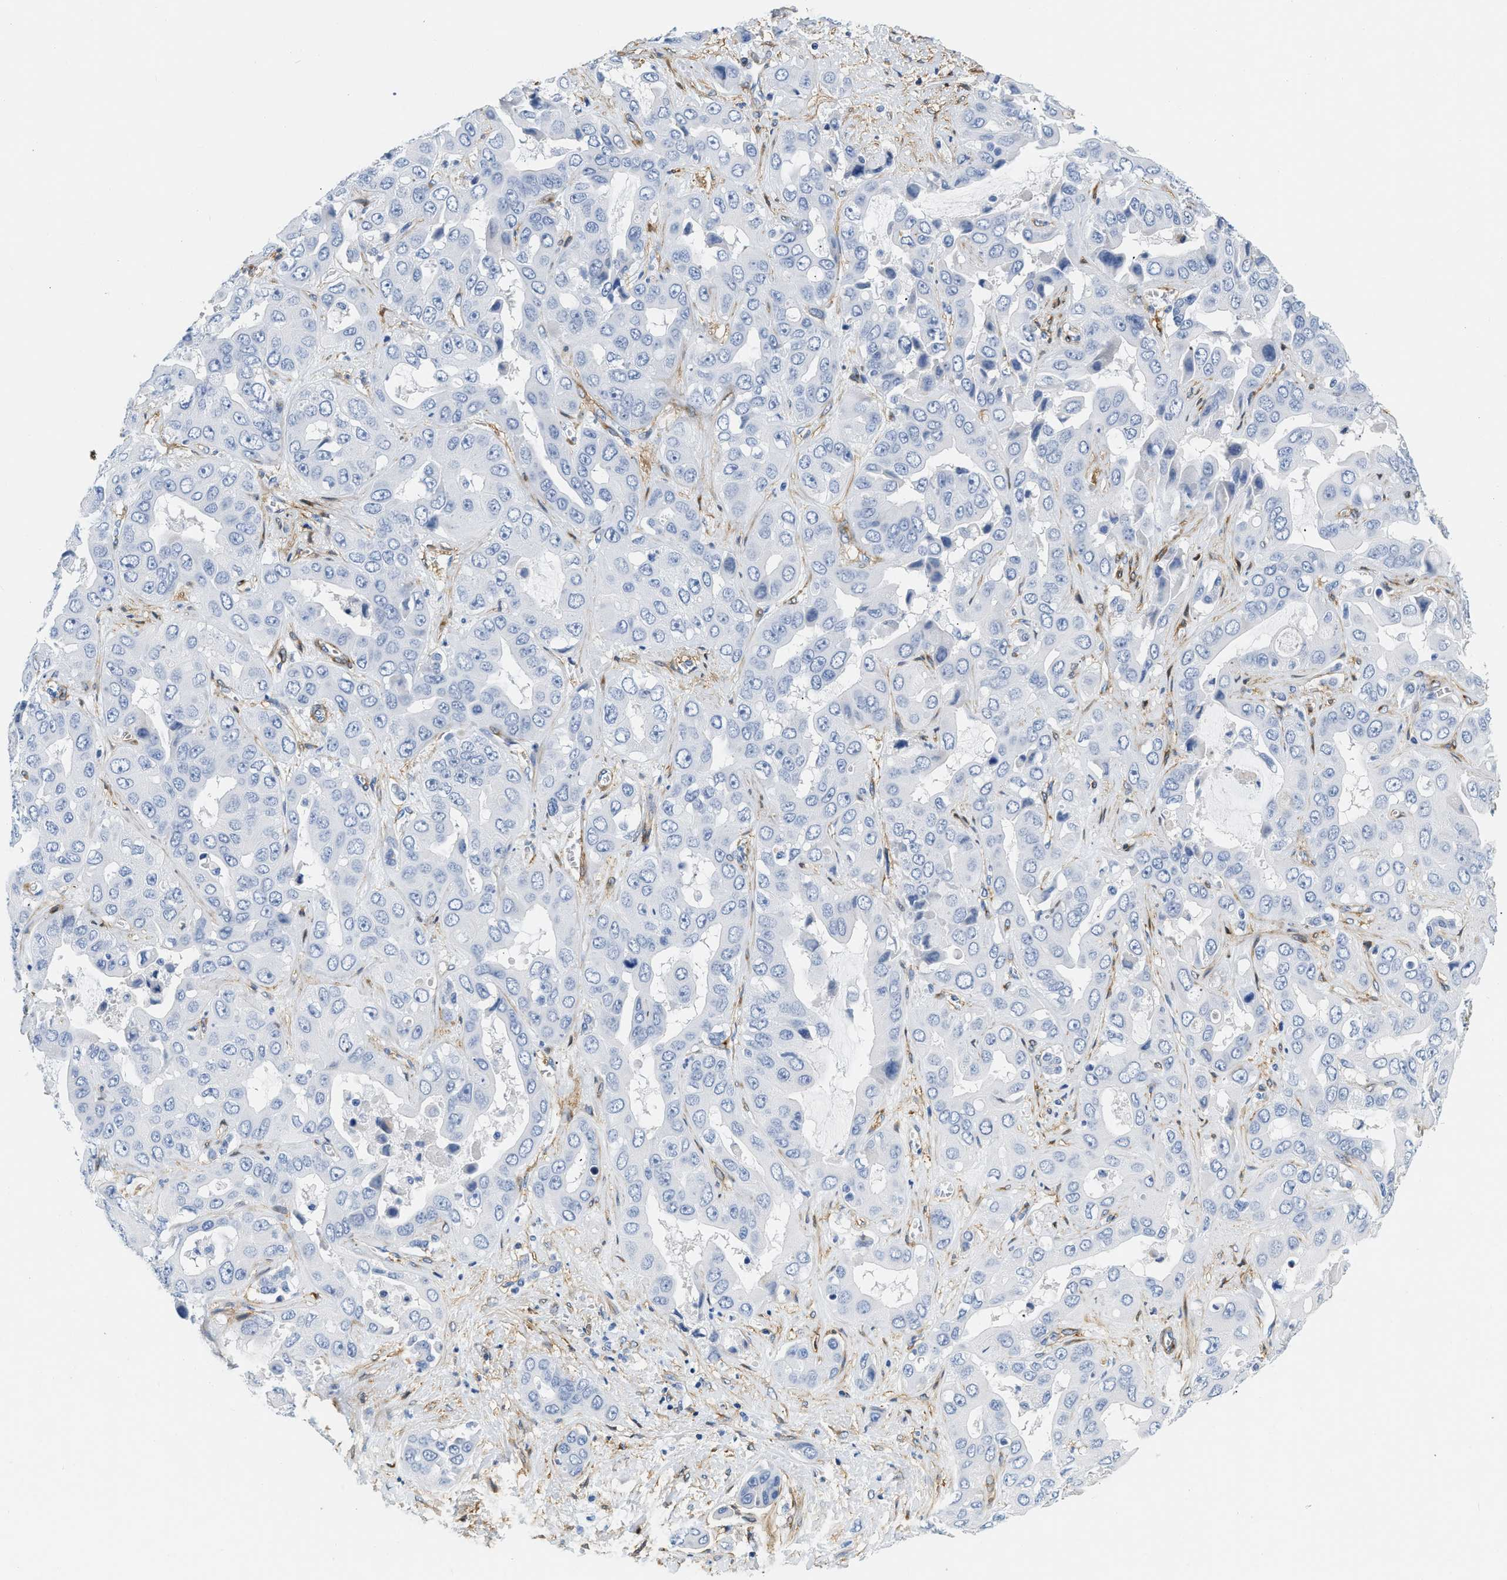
{"staining": {"intensity": "negative", "quantity": "none", "location": "none"}, "tissue": "liver cancer", "cell_type": "Tumor cells", "image_type": "cancer", "snomed": [{"axis": "morphology", "description": "Cholangiocarcinoma"}, {"axis": "topography", "description": "Liver"}], "caption": "Protein analysis of liver cholangiocarcinoma displays no significant positivity in tumor cells.", "gene": "PDGFRB", "patient": {"sex": "female", "age": 52}}